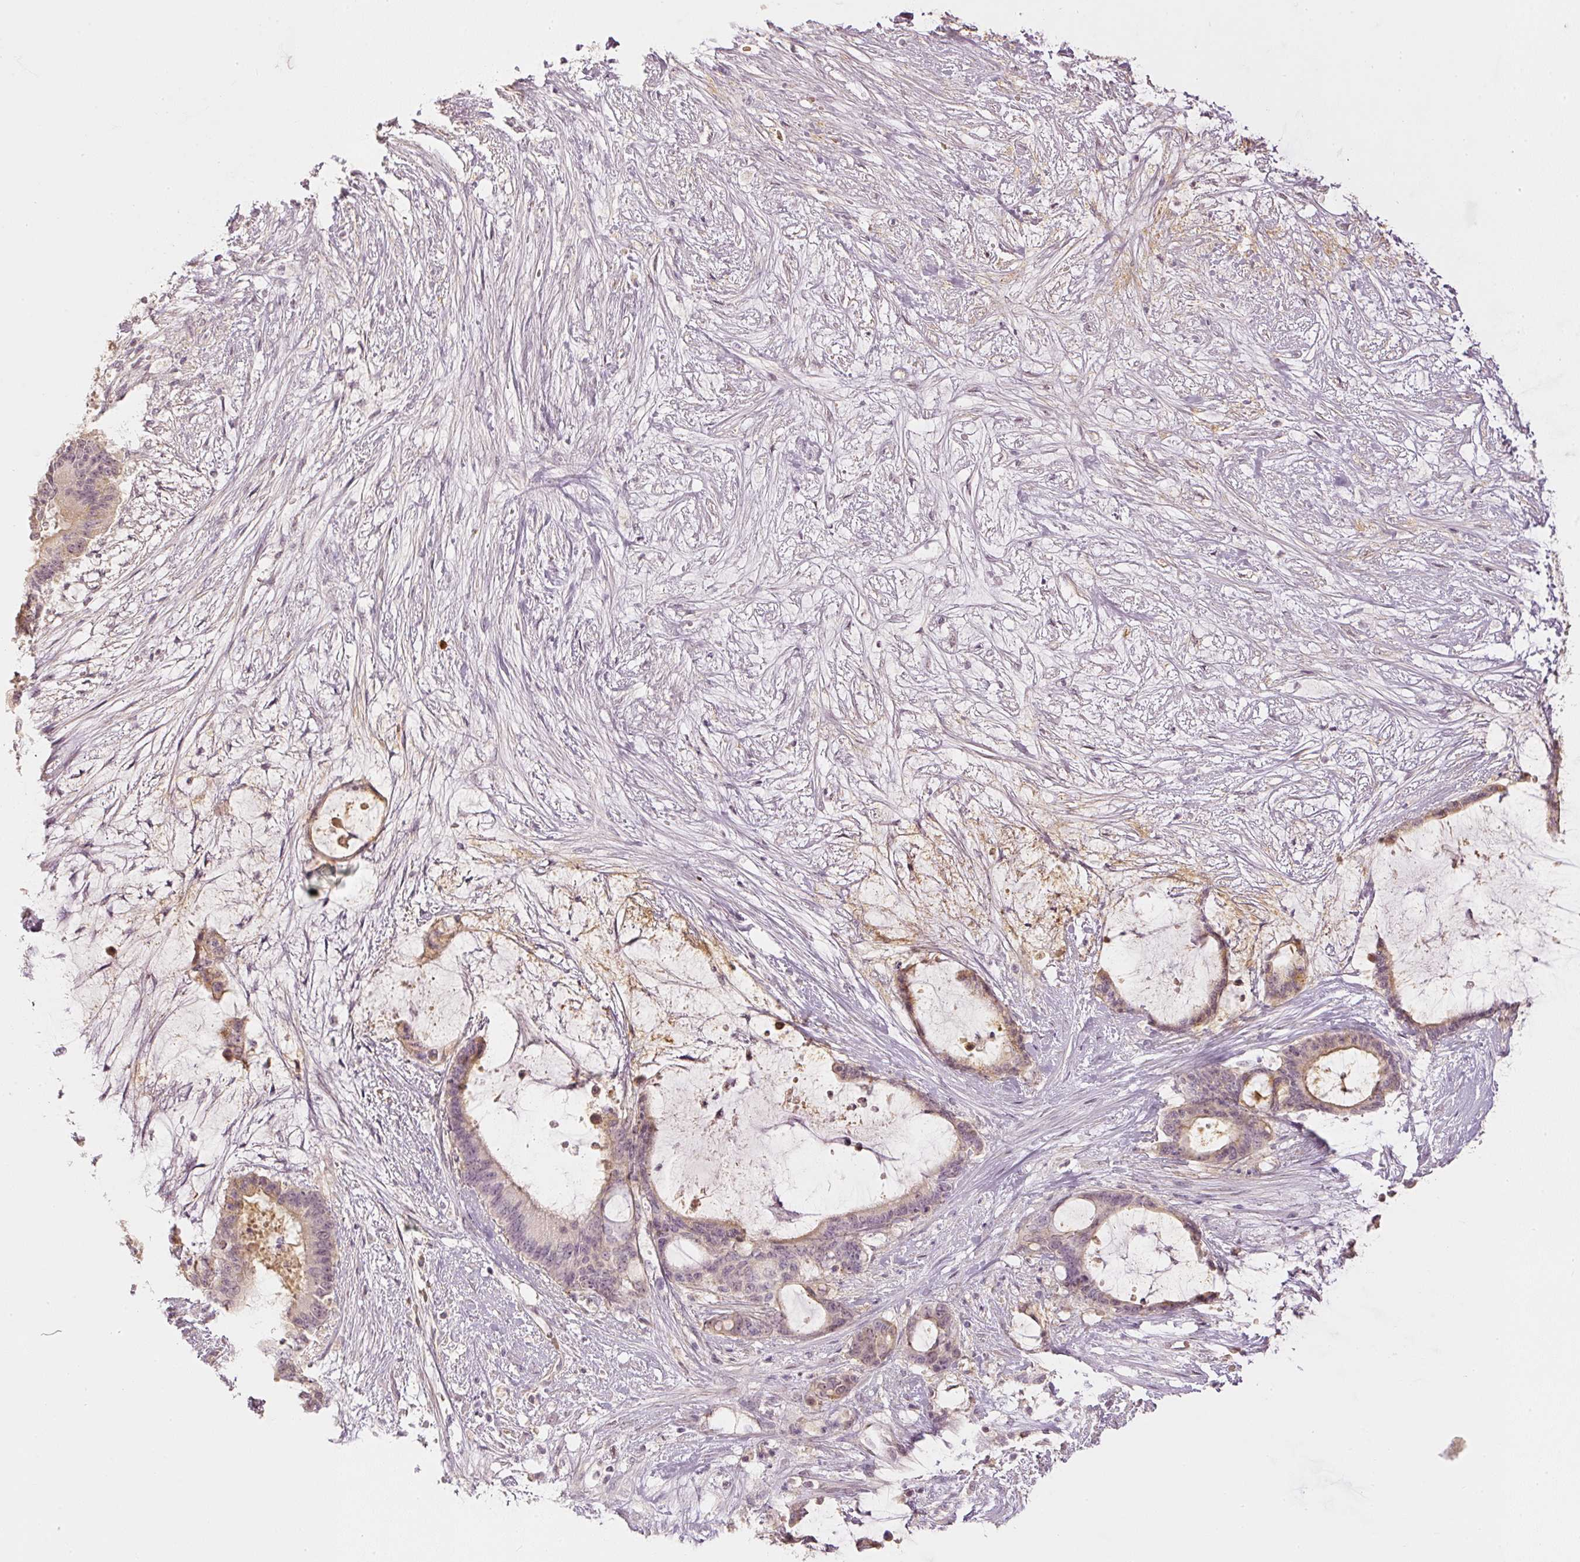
{"staining": {"intensity": "weak", "quantity": "<25%", "location": "cytoplasmic/membranous"}, "tissue": "liver cancer", "cell_type": "Tumor cells", "image_type": "cancer", "snomed": [{"axis": "morphology", "description": "Normal tissue, NOS"}, {"axis": "morphology", "description": "Cholangiocarcinoma"}, {"axis": "topography", "description": "Liver"}, {"axis": "topography", "description": "Peripheral nerve tissue"}], "caption": "Human liver cancer stained for a protein using immunohistochemistry exhibits no staining in tumor cells.", "gene": "GZMA", "patient": {"sex": "female", "age": 73}}